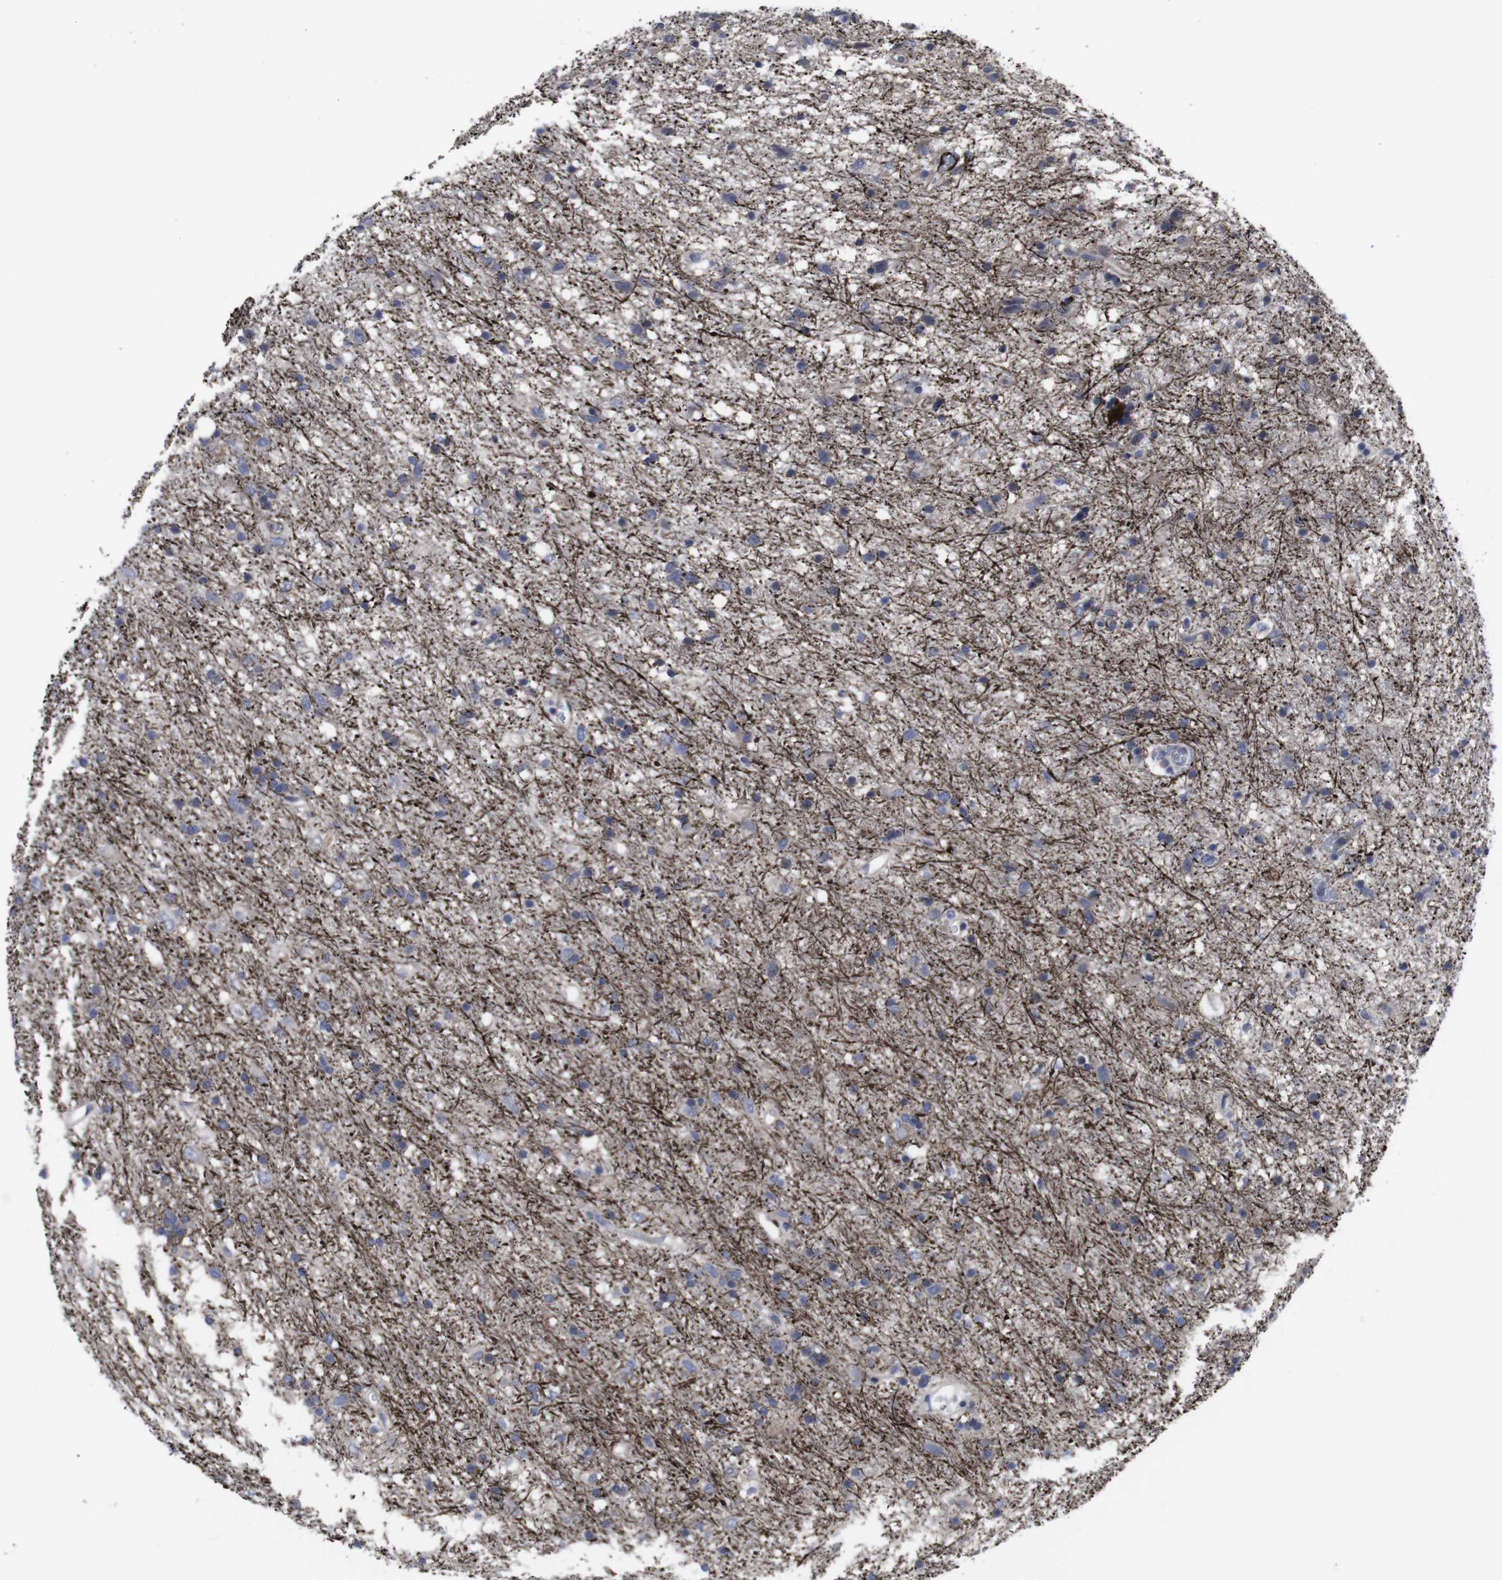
{"staining": {"intensity": "negative", "quantity": "none", "location": "none"}, "tissue": "glioma", "cell_type": "Tumor cells", "image_type": "cancer", "snomed": [{"axis": "morphology", "description": "Glioma, malignant, Low grade"}, {"axis": "topography", "description": "Brain"}], "caption": "Tumor cells are negative for protein expression in human glioma. The staining was performed using DAB to visualize the protein expression in brown, while the nuclei were stained in blue with hematoxylin (Magnification: 20x).", "gene": "SNCG", "patient": {"sex": "male", "age": 77}}